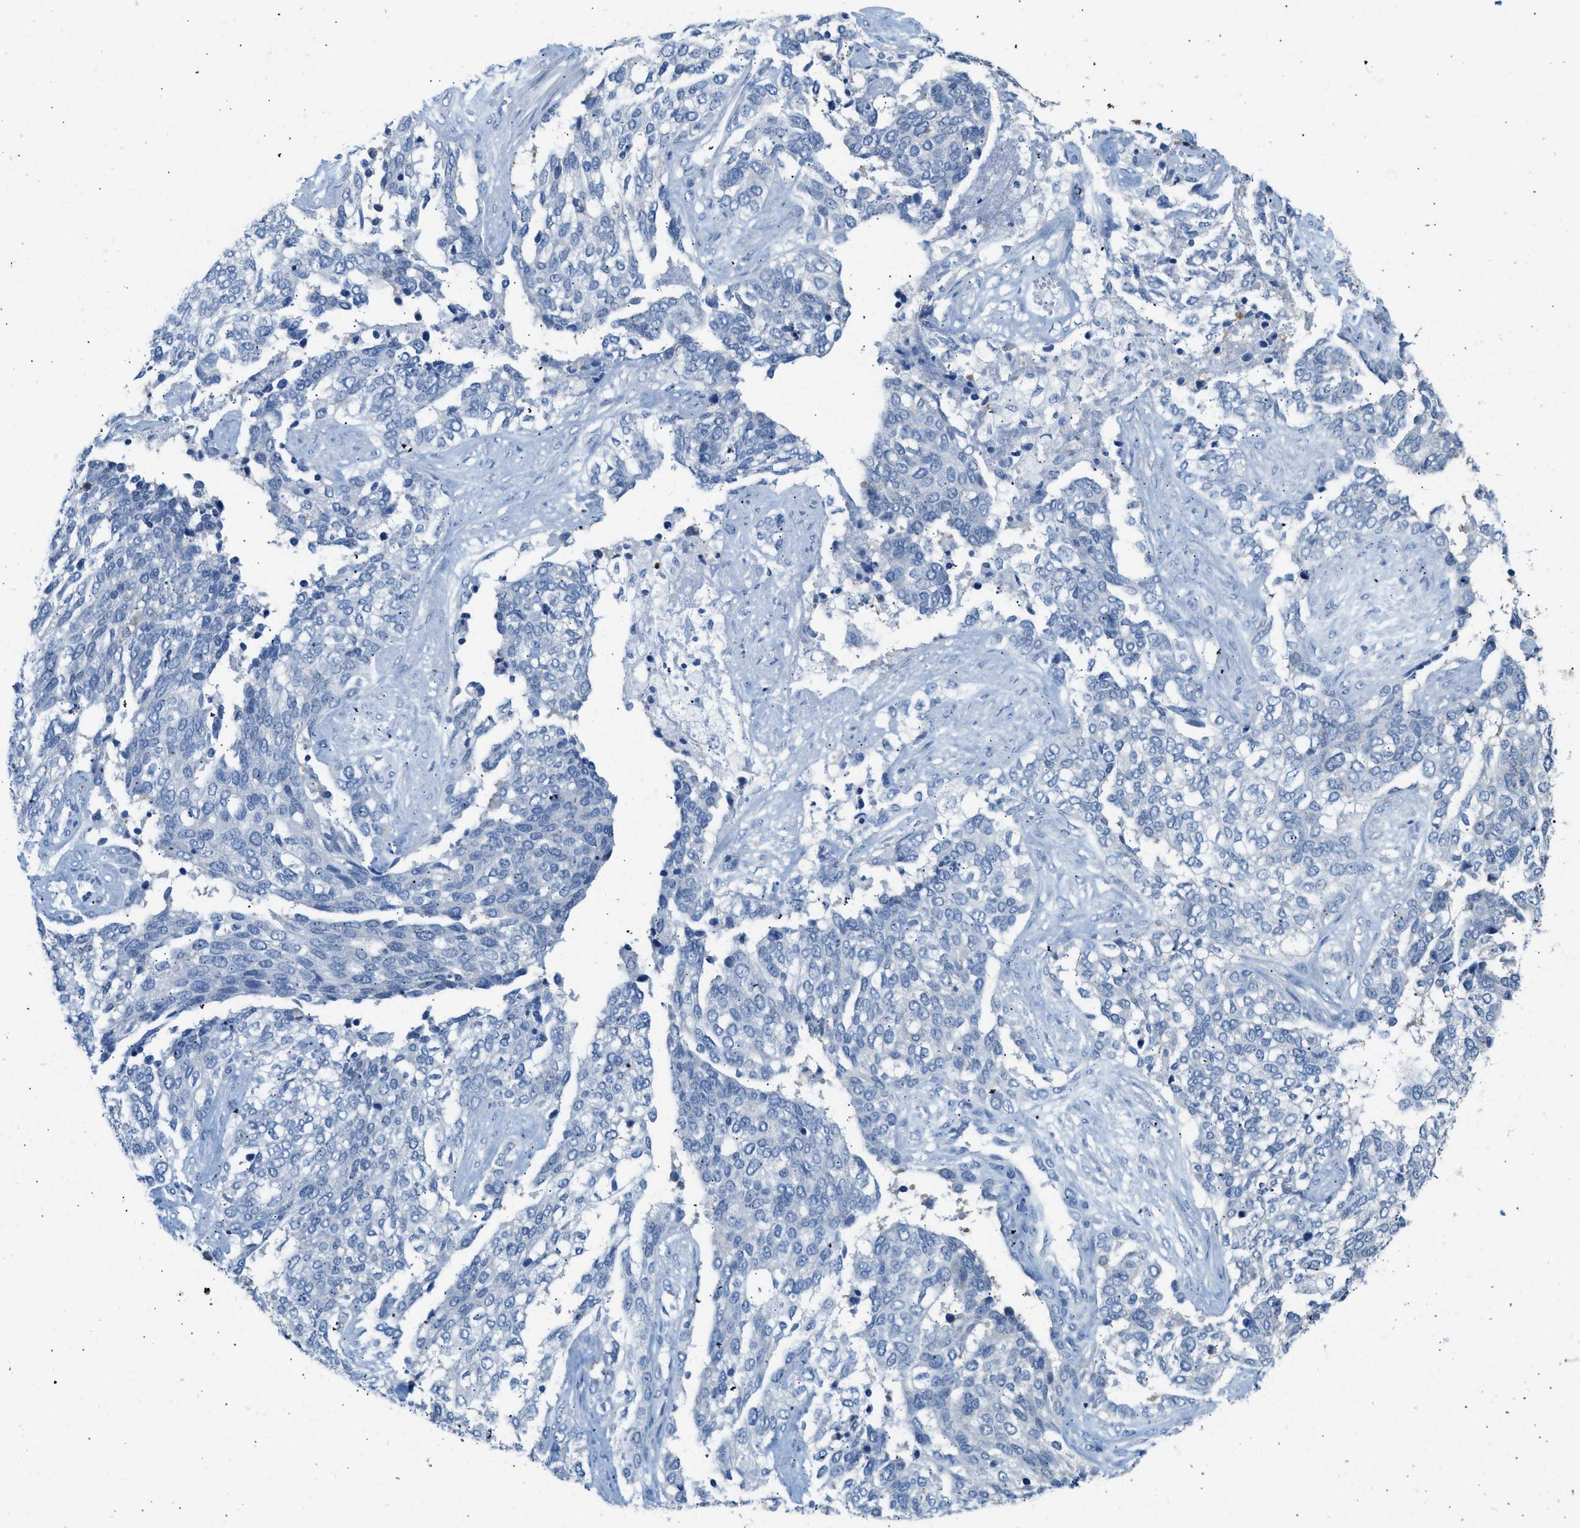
{"staining": {"intensity": "negative", "quantity": "none", "location": "none"}, "tissue": "ovarian cancer", "cell_type": "Tumor cells", "image_type": "cancer", "snomed": [{"axis": "morphology", "description": "Cystadenocarcinoma, serous, NOS"}, {"axis": "topography", "description": "Ovary"}], "caption": "An image of human serous cystadenocarcinoma (ovarian) is negative for staining in tumor cells.", "gene": "SPAM1", "patient": {"sex": "female", "age": 44}}